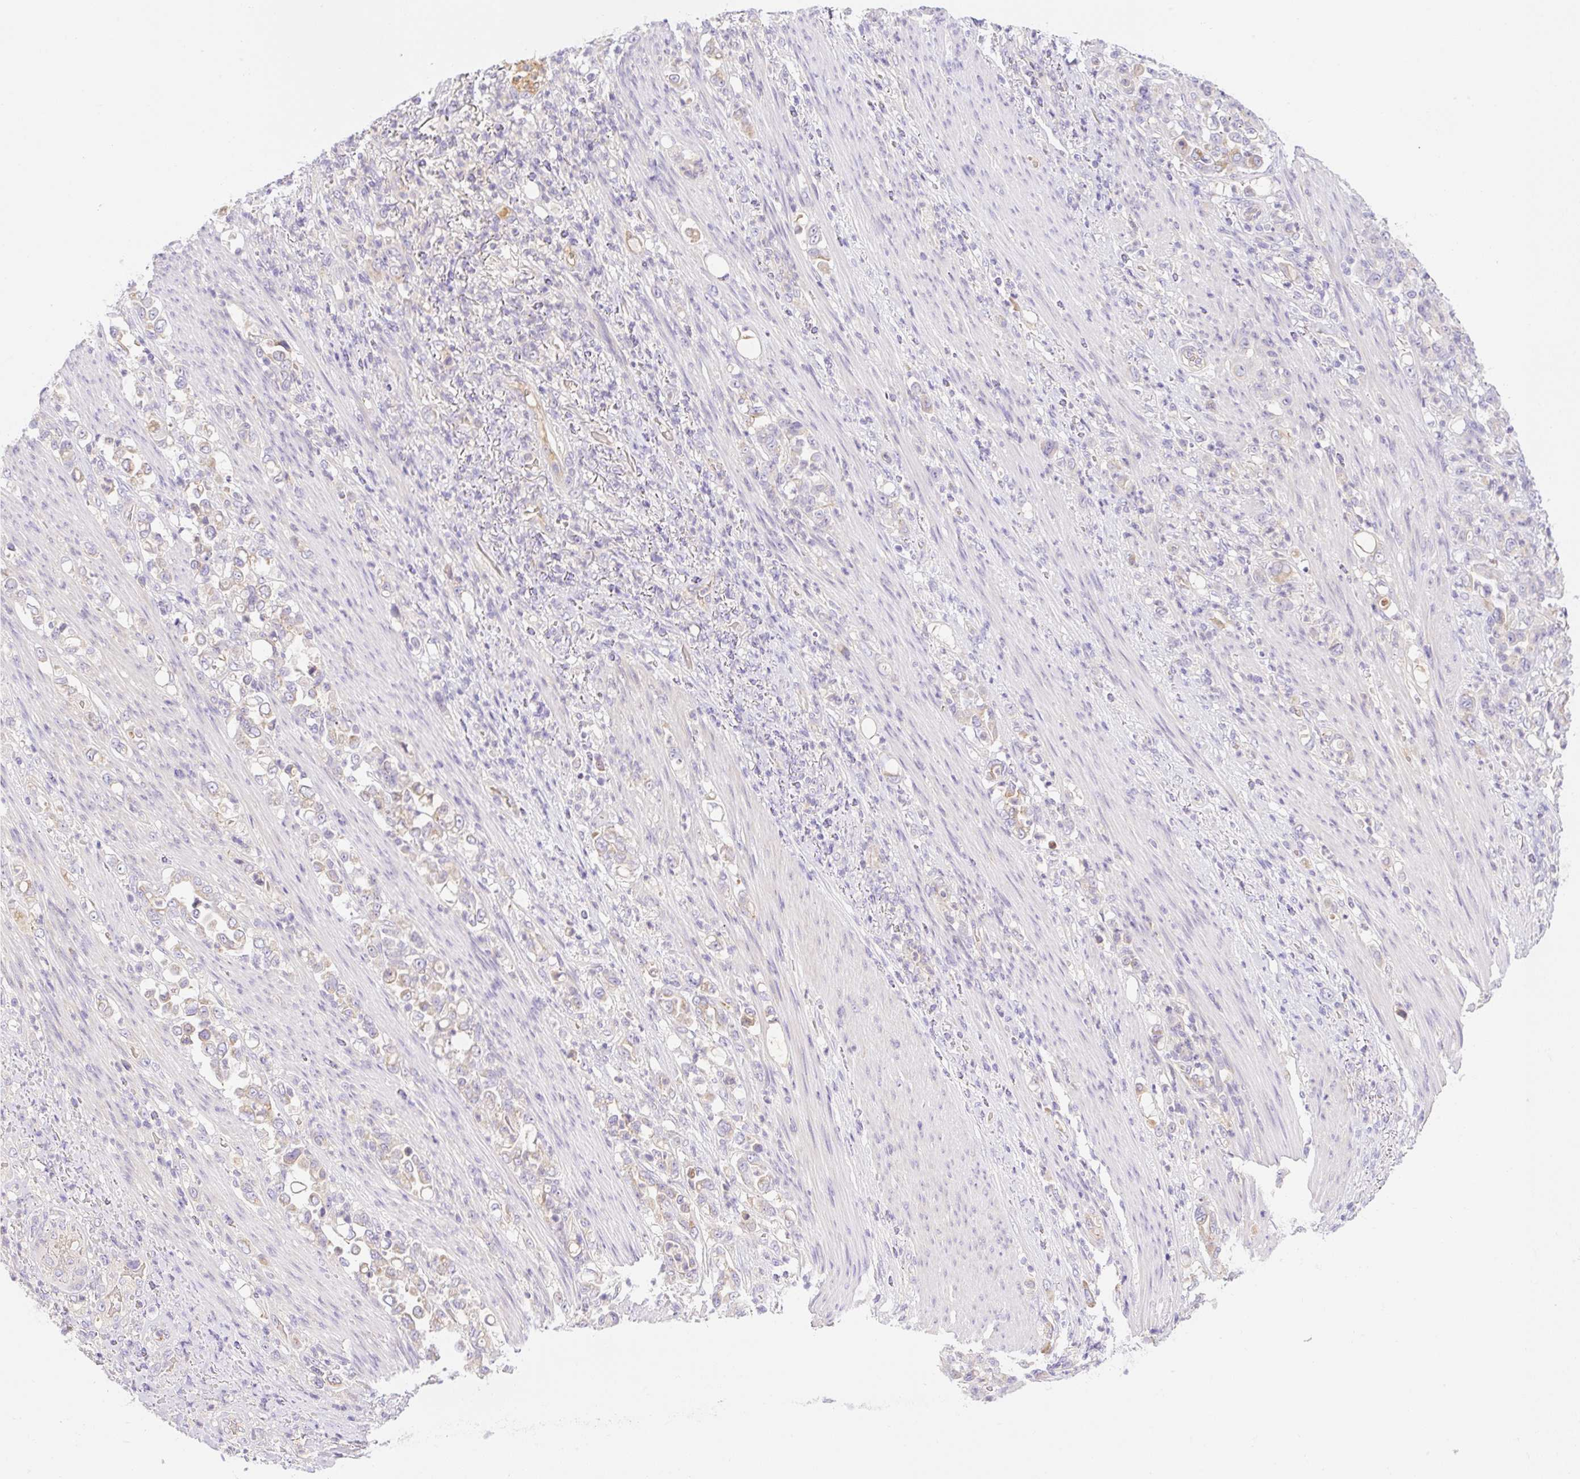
{"staining": {"intensity": "weak", "quantity": "25%-75%", "location": "cytoplasmic/membranous"}, "tissue": "stomach cancer", "cell_type": "Tumor cells", "image_type": "cancer", "snomed": [{"axis": "morphology", "description": "Normal tissue, NOS"}, {"axis": "morphology", "description": "Adenocarcinoma, NOS"}, {"axis": "topography", "description": "Stomach"}], "caption": "Protein staining shows weak cytoplasmic/membranous positivity in about 25%-75% of tumor cells in stomach cancer.", "gene": "DENND5A", "patient": {"sex": "female", "age": 79}}